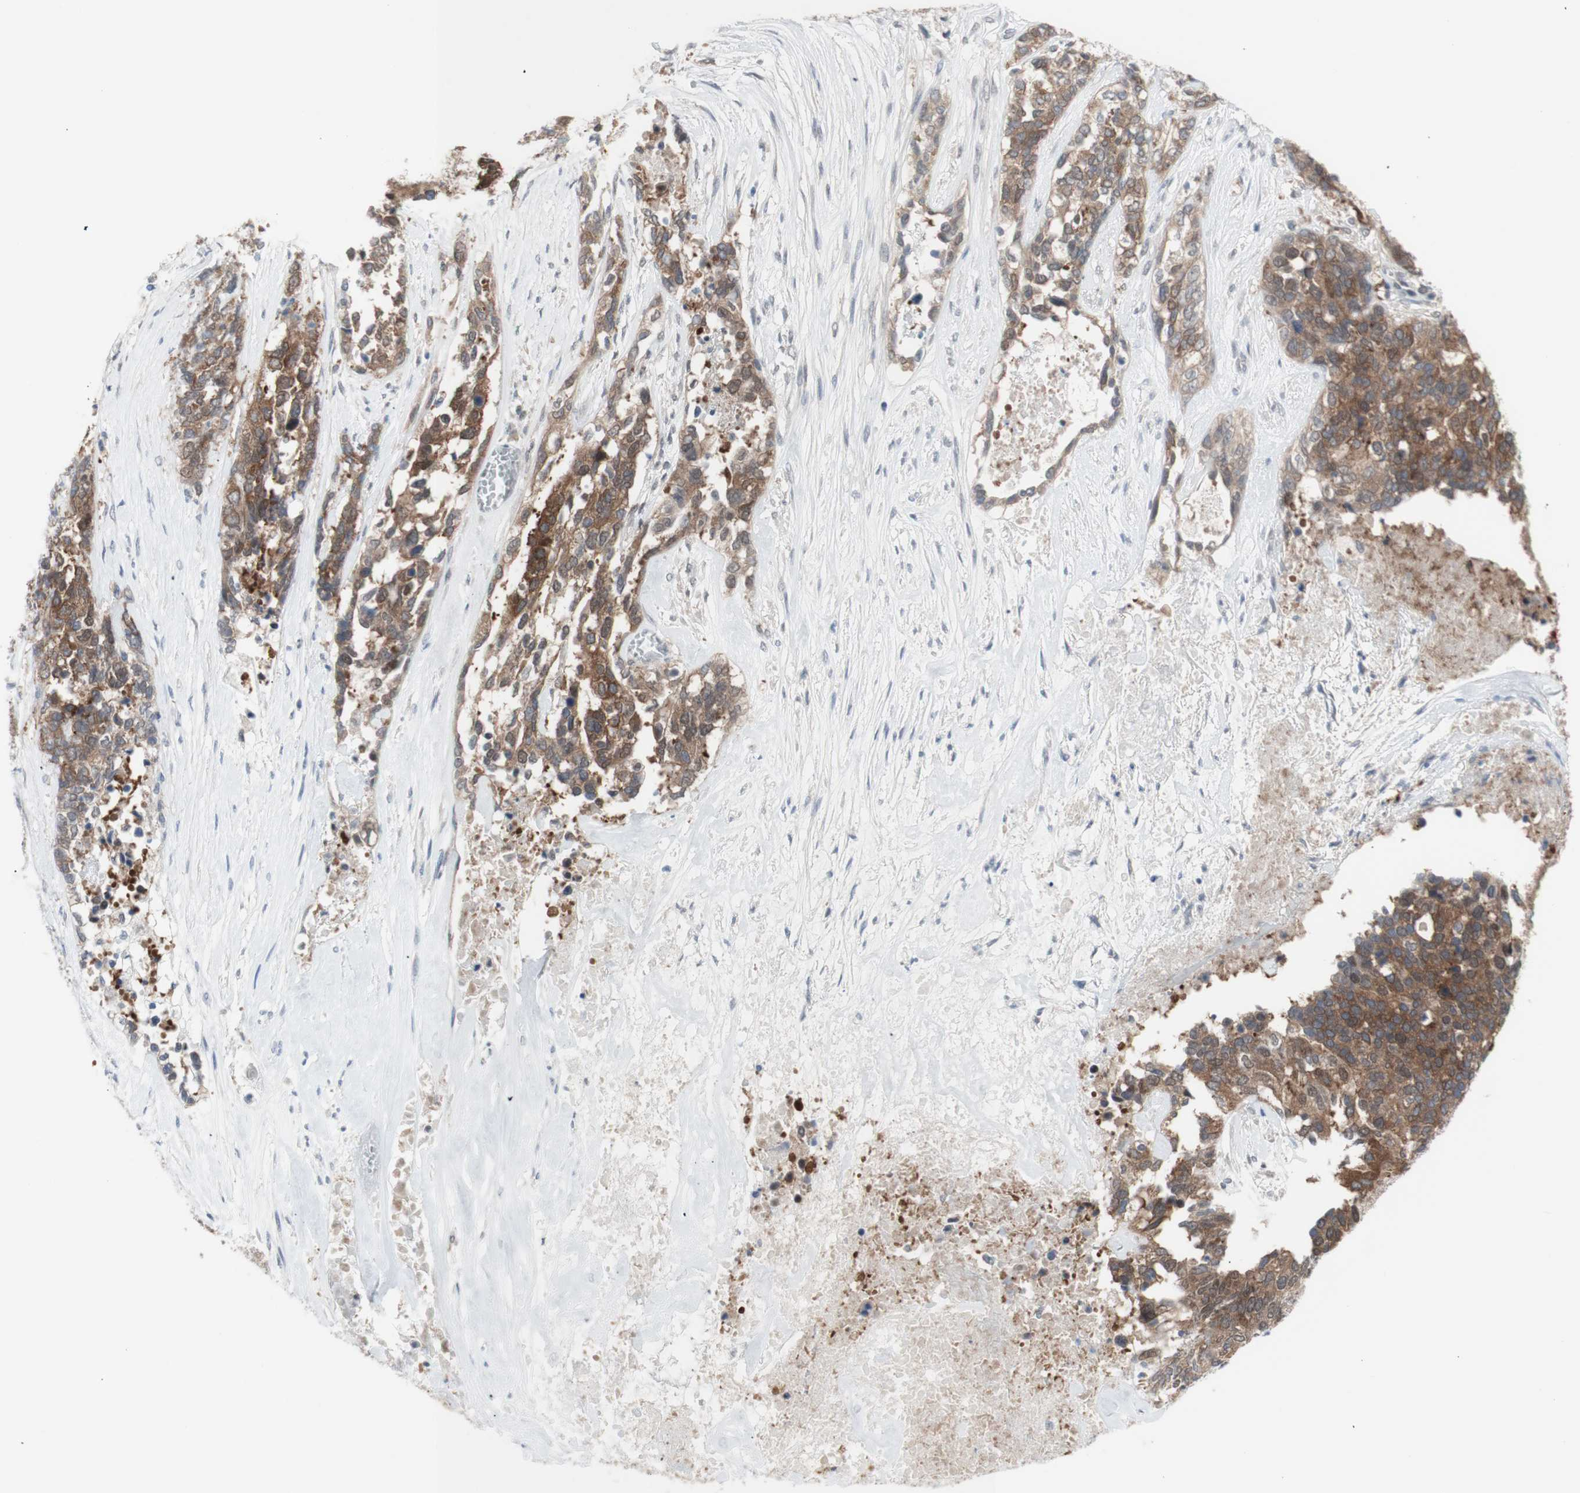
{"staining": {"intensity": "moderate", "quantity": ">75%", "location": "cytoplasmic/membranous"}, "tissue": "ovarian cancer", "cell_type": "Tumor cells", "image_type": "cancer", "snomed": [{"axis": "morphology", "description": "Cystadenocarcinoma, serous, NOS"}, {"axis": "topography", "description": "Ovary"}], "caption": "Immunohistochemistry photomicrograph of neoplastic tissue: ovarian cancer stained using immunohistochemistry reveals medium levels of moderate protein expression localized specifically in the cytoplasmic/membranous of tumor cells, appearing as a cytoplasmic/membranous brown color.", "gene": "PRMT5", "patient": {"sex": "female", "age": 44}}